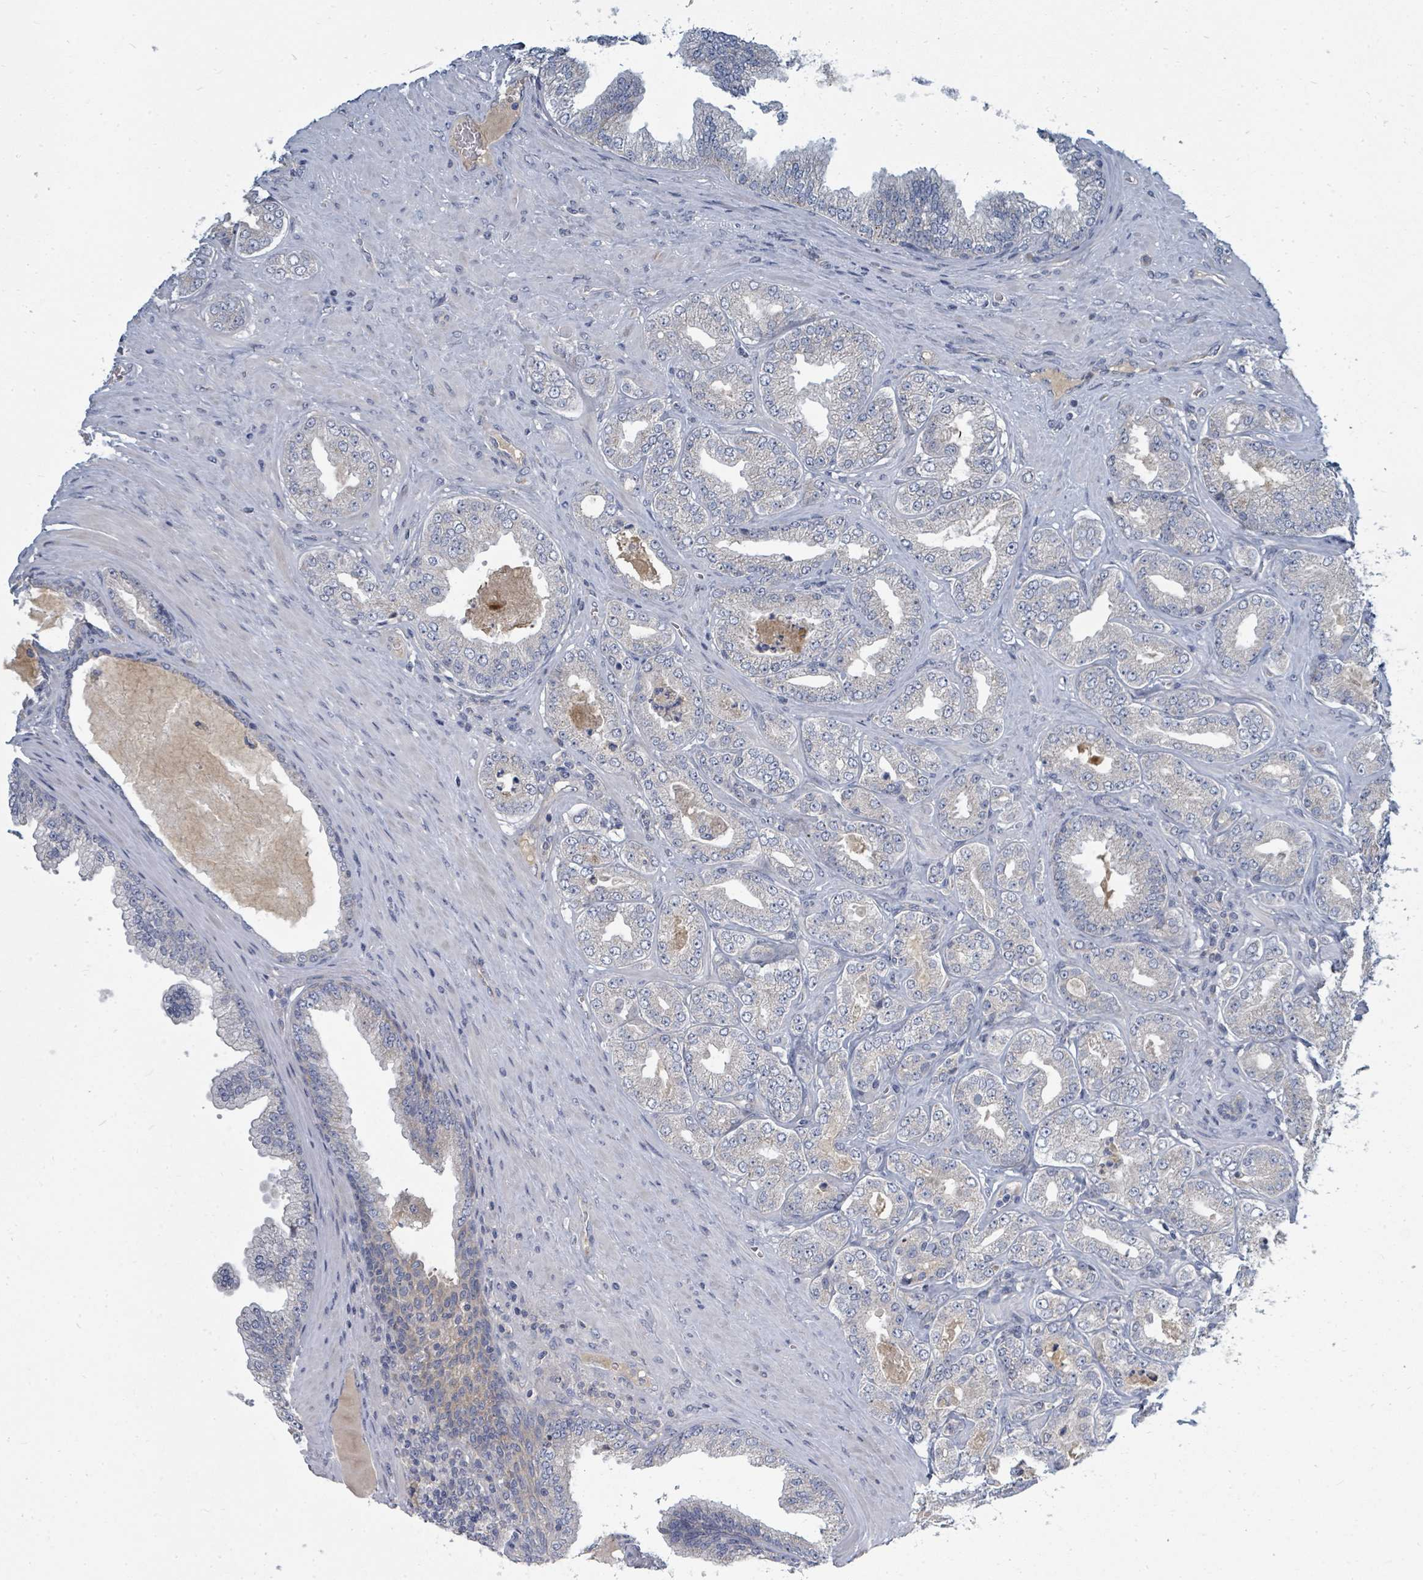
{"staining": {"intensity": "negative", "quantity": "none", "location": "none"}, "tissue": "prostate cancer", "cell_type": "Tumor cells", "image_type": "cancer", "snomed": [{"axis": "morphology", "description": "Adenocarcinoma, Low grade"}, {"axis": "topography", "description": "Prostate"}], "caption": "Tumor cells are negative for protein expression in human prostate cancer (adenocarcinoma (low-grade)).", "gene": "SLC25A23", "patient": {"sex": "male", "age": 63}}